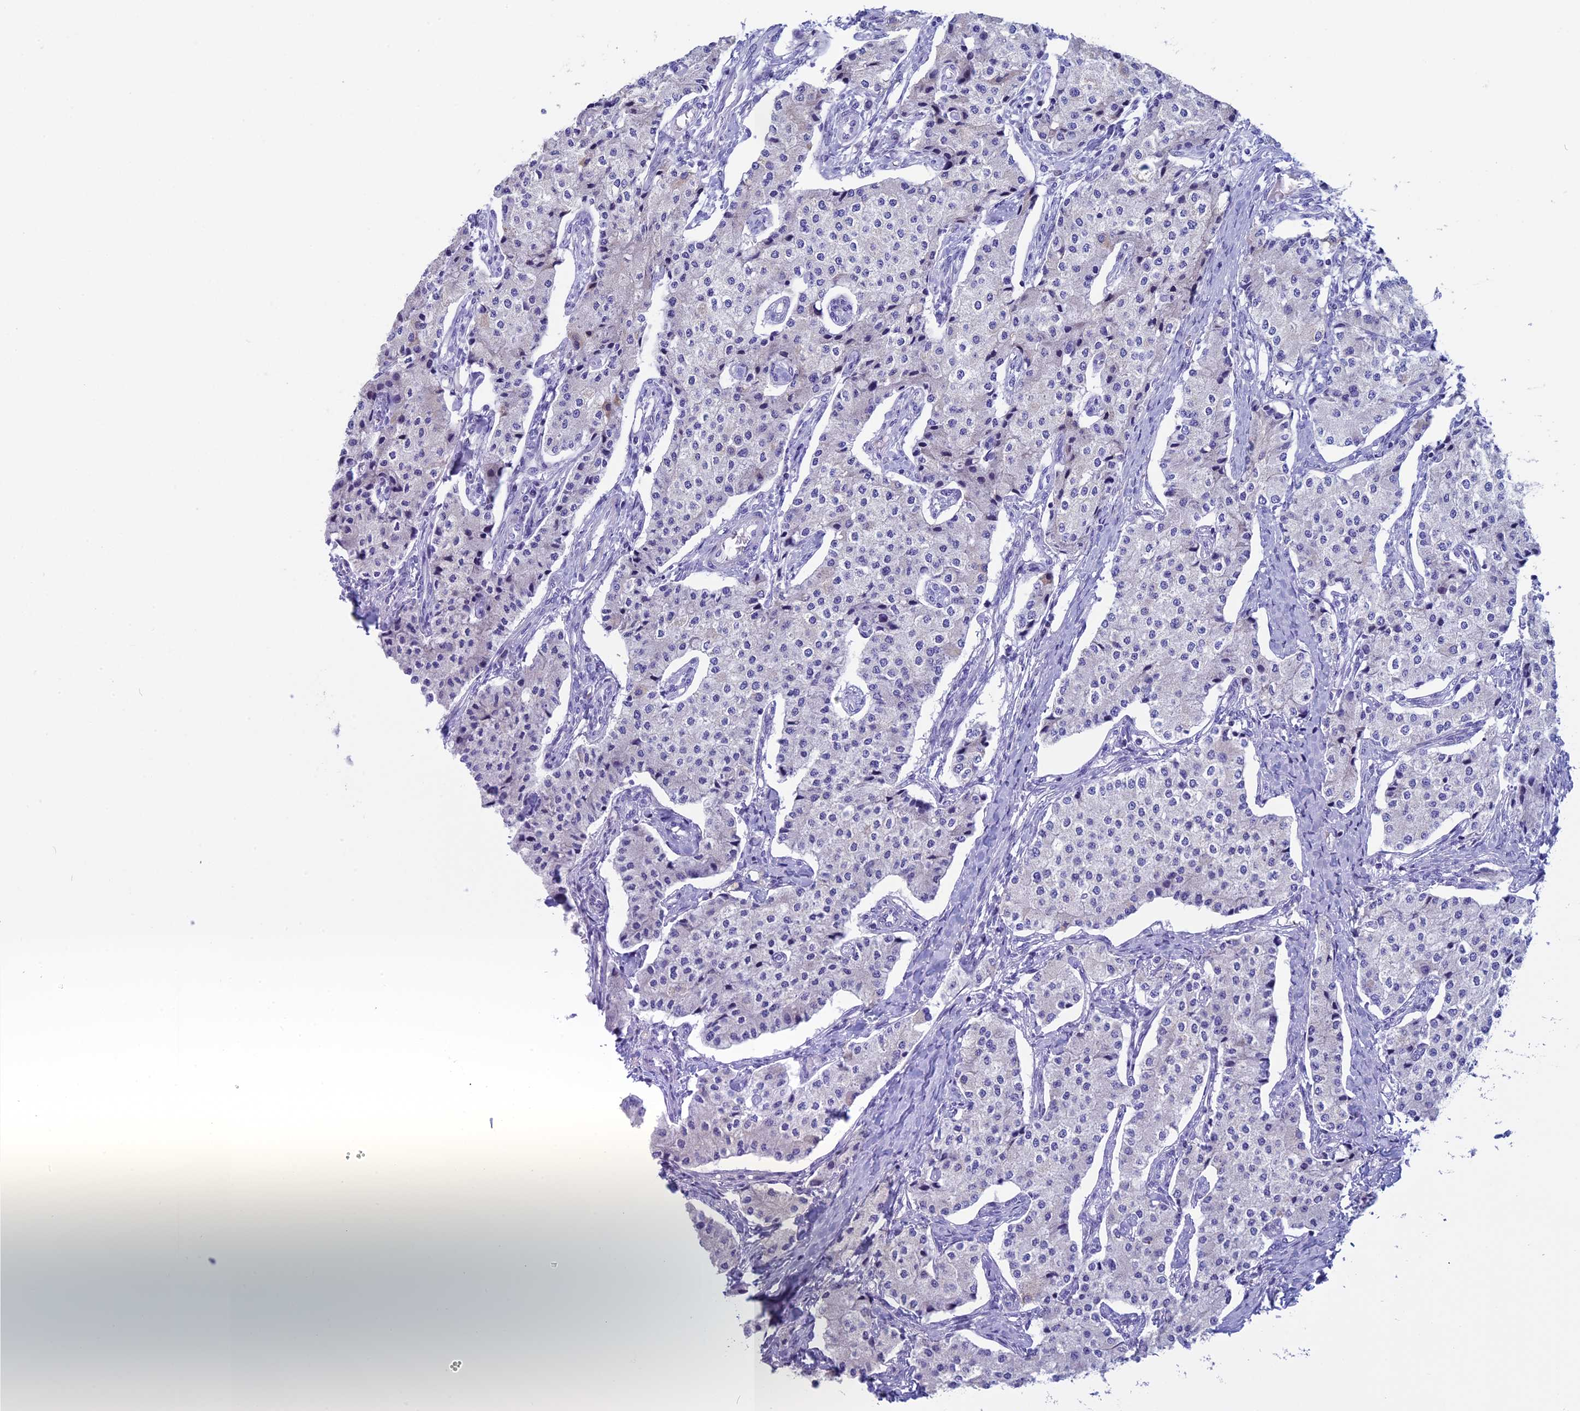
{"staining": {"intensity": "negative", "quantity": "none", "location": "none"}, "tissue": "carcinoid", "cell_type": "Tumor cells", "image_type": "cancer", "snomed": [{"axis": "morphology", "description": "Carcinoid, malignant, NOS"}, {"axis": "topography", "description": "Colon"}], "caption": "The immunohistochemistry micrograph has no significant positivity in tumor cells of carcinoid tissue. Brightfield microscopy of IHC stained with DAB (brown) and hematoxylin (blue), captured at high magnification.", "gene": "ZNF563", "patient": {"sex": "female", "age": 52}}